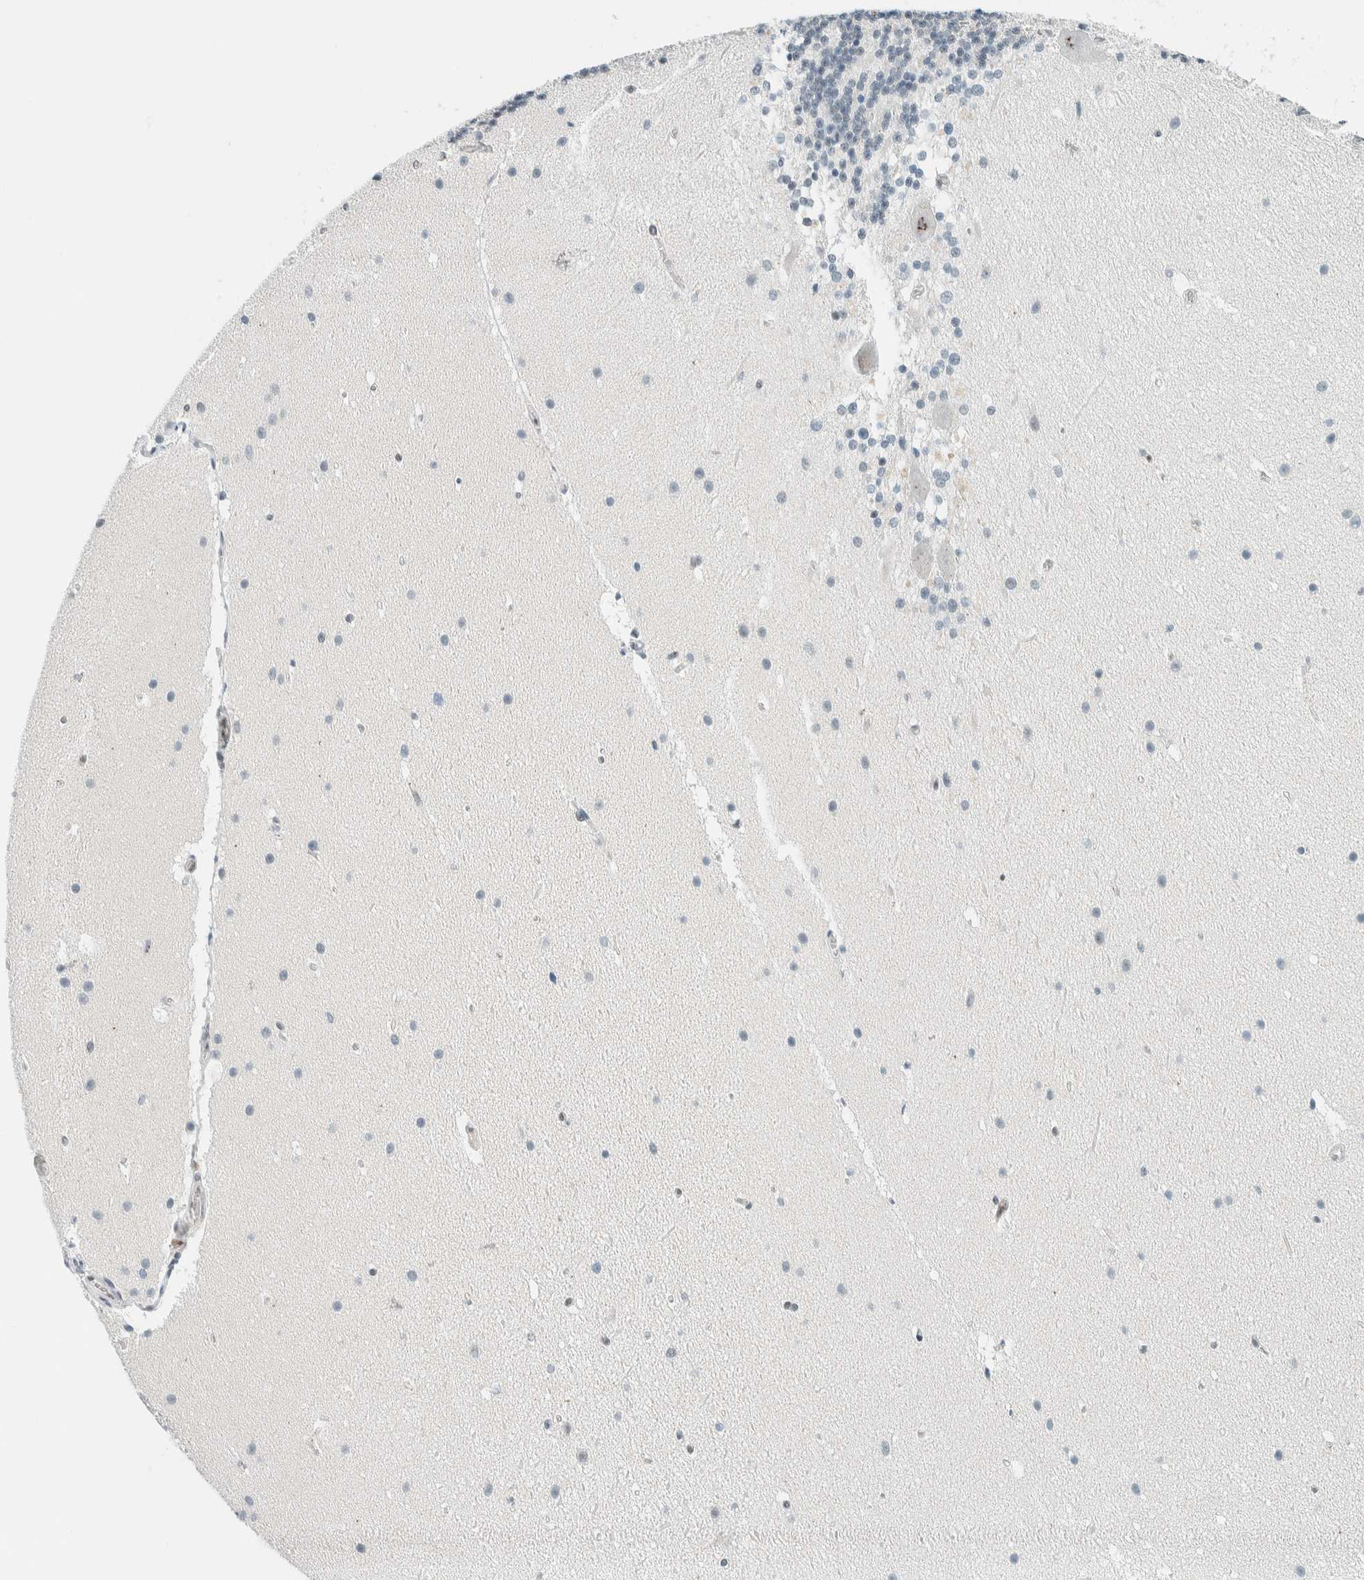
{"staining": {"intensity": "negative", "quantity": "none", "location": "none"}, "tissue": "cerebellum", "cell_type": "Cells in granular layer", "image_type": "normal", "snomed": [{"axis": "morphology", "description": "Normal tissue, NOS"}, {"axis": "topography", "description": "Cerebellum"}], "caption": "DAB (3,3'-diaminobenzidine) immunohistochemical staining of unremarkable cerebellum displays no significant positivity in cells in granular layer.", "gene": "CYSRT1", "patient": {"sex": "female", "age": 19}}